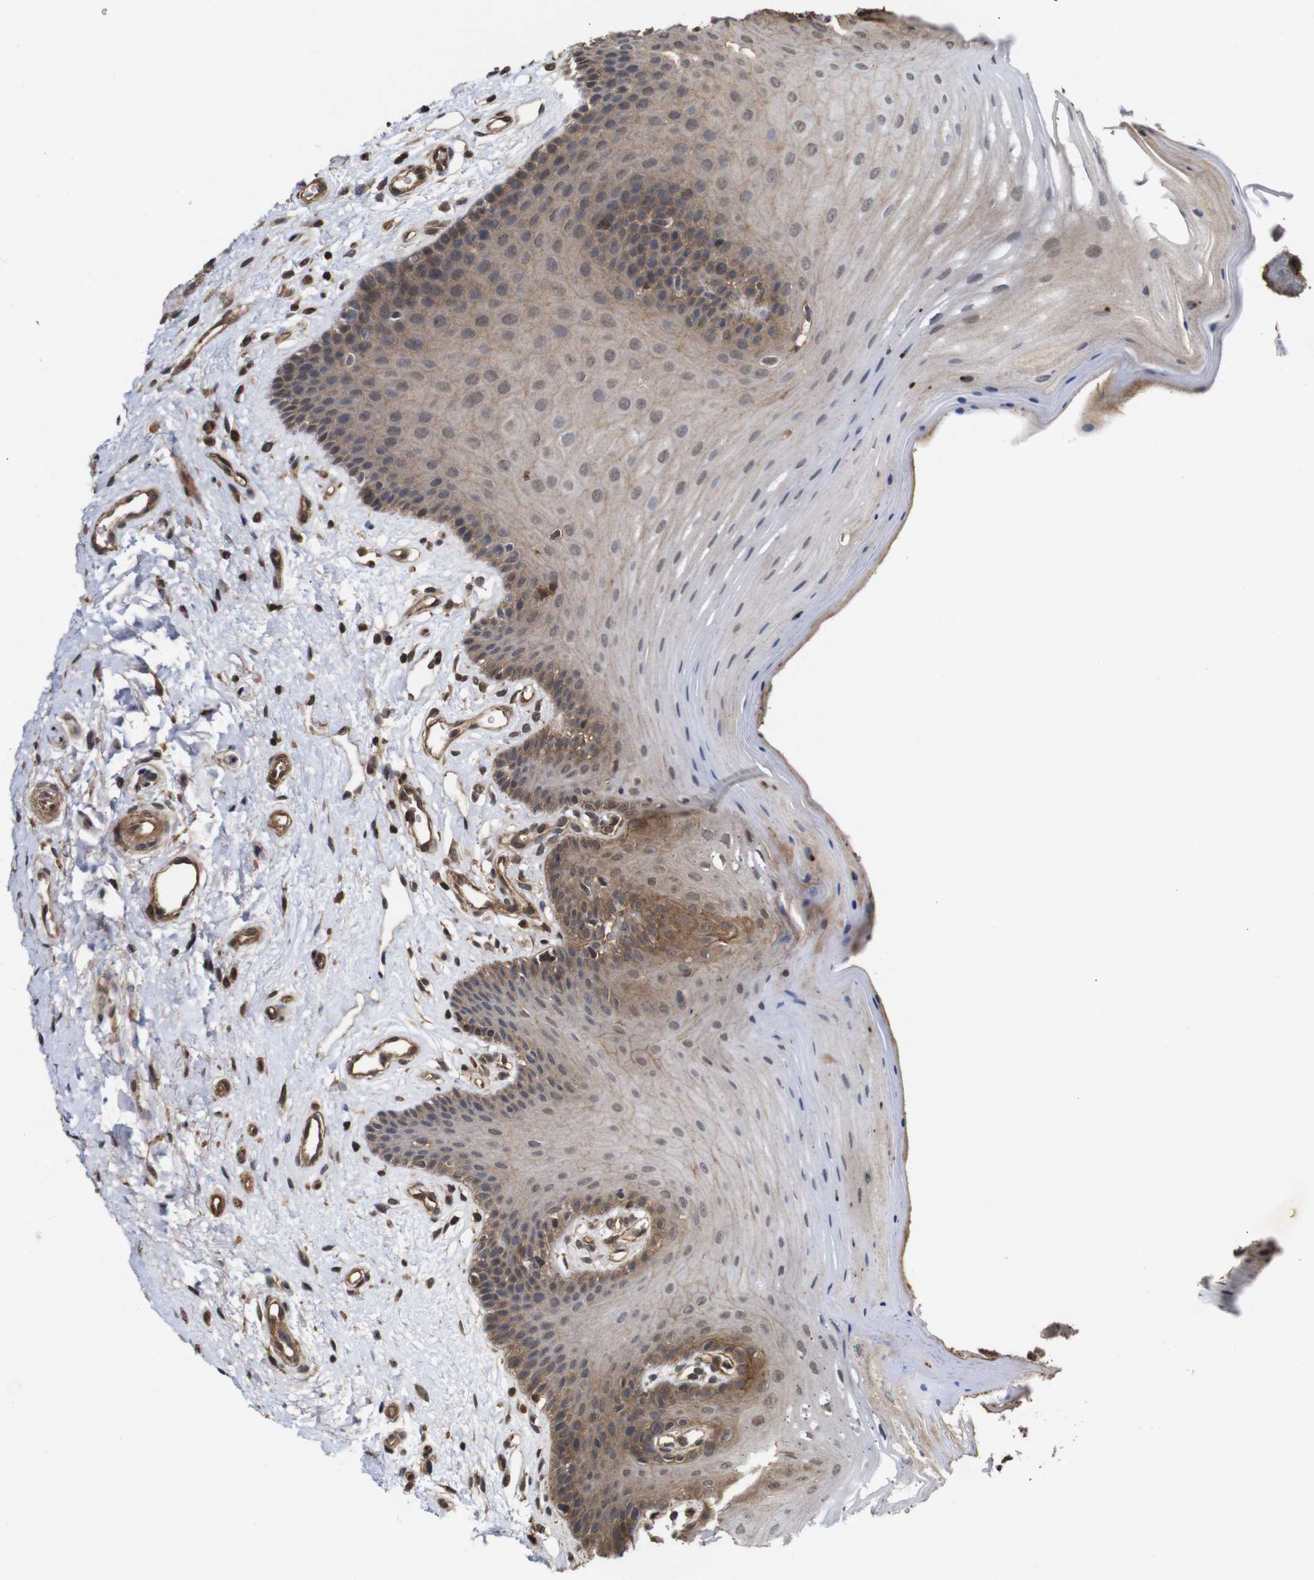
{"staining": {"intensity": "moderate", "quantity": "25%-75%", "location": "cytoplasmic/membranous"}, "tissue": "oral mucosa", "cell_type": "Squamous epithelial cells", "image_type": "normal", "snomed": [{"axis": "morphology", "description": "Normal tissue, NOS"}, {"axis": "topography", "description": "Skeletal muscle"}, {"axis": "topography", "description": "Oral tissue"}], "caption": "Brown immunohistochemical staining in benign oral mucosa reveals moderate cytoplasmic/membranous positivity in about 25%-75% of squamous epithelial cells.", "gene": "NANOS1", "patient": {"sex": "male", "age": 58}}